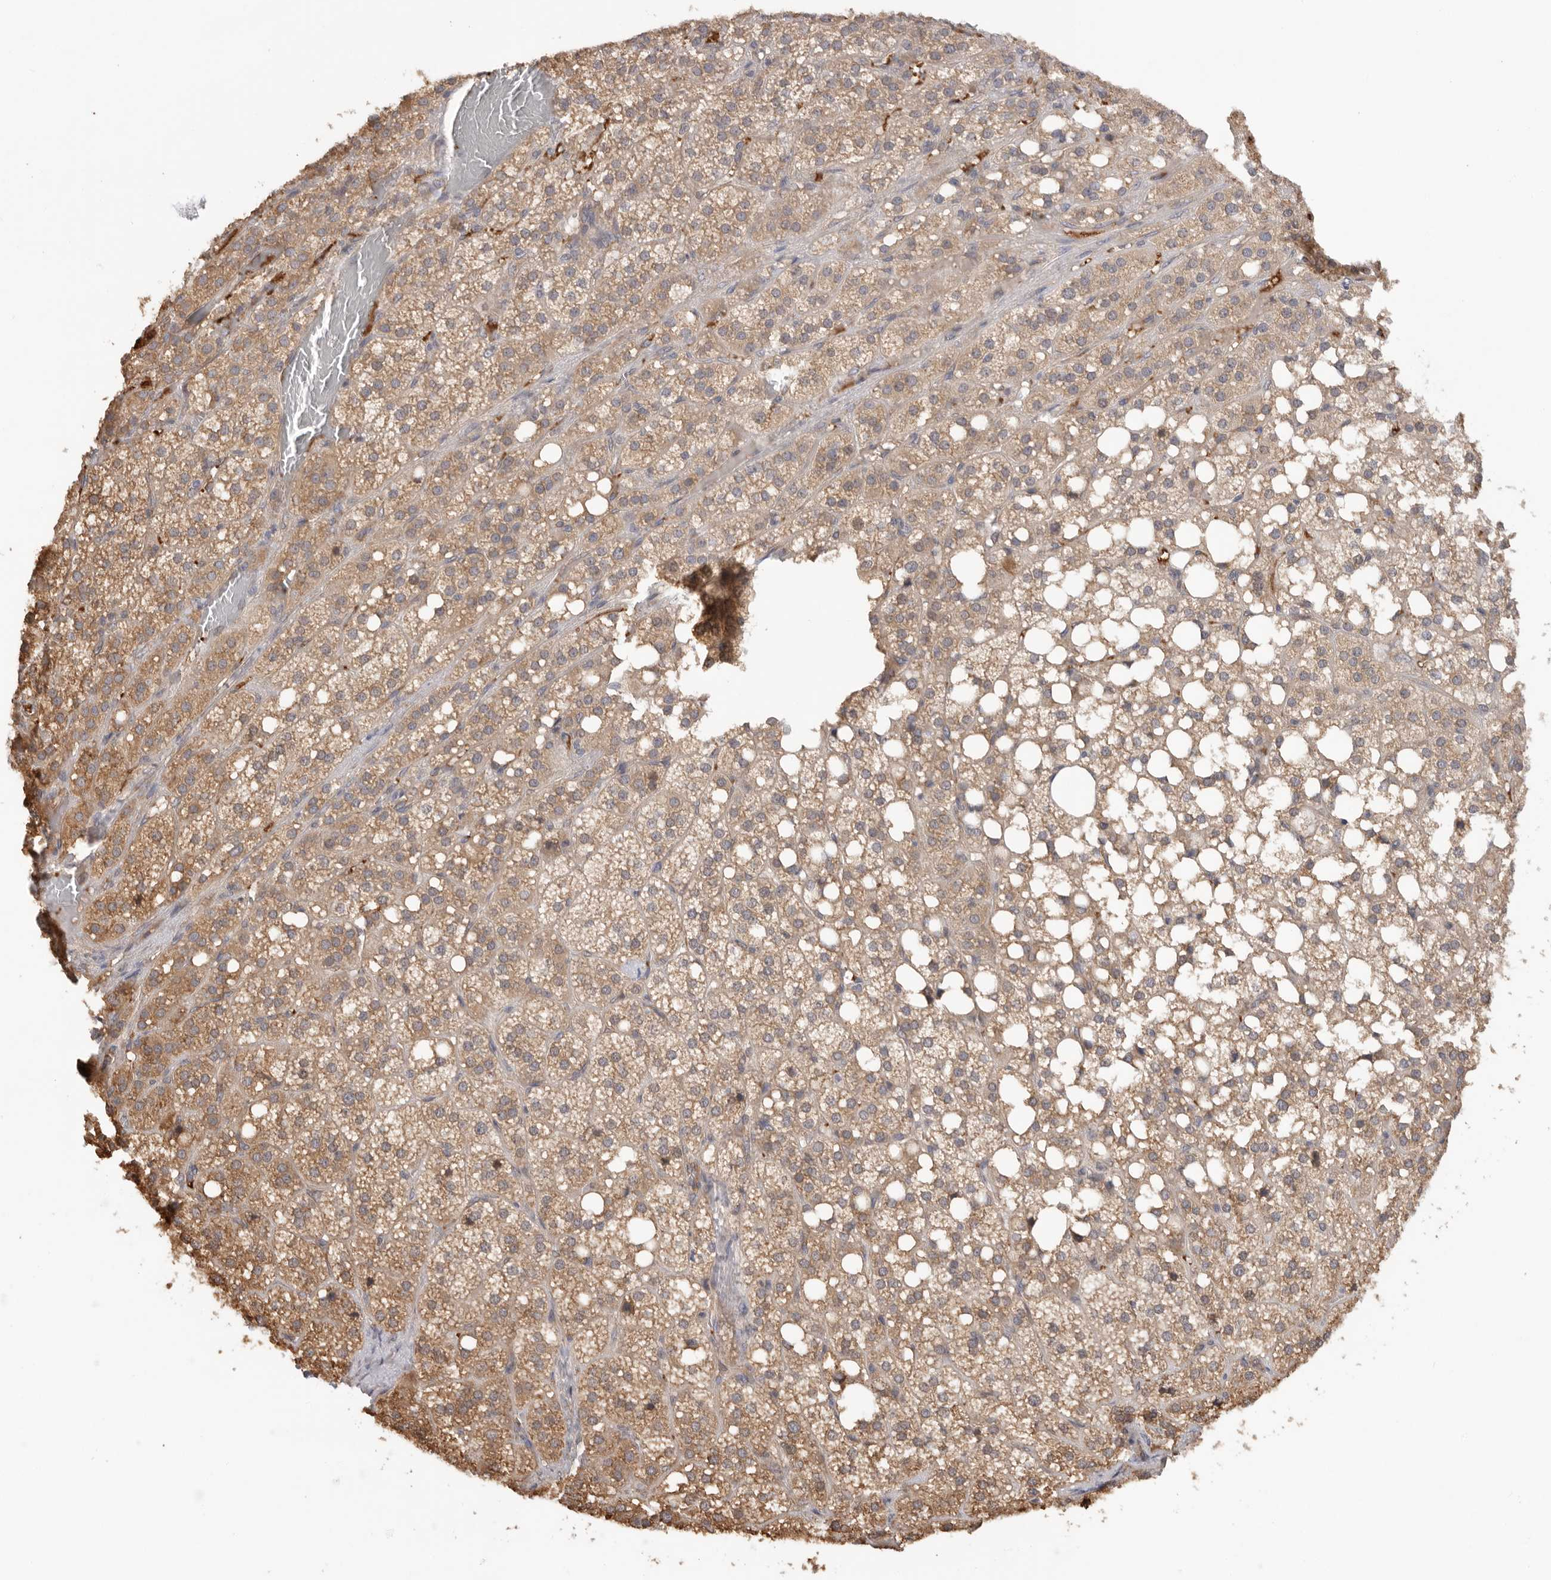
{"staining": {"intensity": "weak", "quantity": ">75%", "location": "cytoplasmic/membranous"}, "tissue": "adrenal gland", "cell_type": "Glandular cells", "image_type": "normal", "snomed": [{"axis": "morphology", "description": "Normal tissue, NOS"}, {"axis": "topography", "description": "Adrenal gland"}], "caption": "Immunohistochemical staining of unremarkable human adrenal gland shows low levels of weak cytoplasmic/membranous staining in approximately >75% of glandular cells.", "gene": "CDC42BPB", "patient": {"sex": "female", "age": 59}}